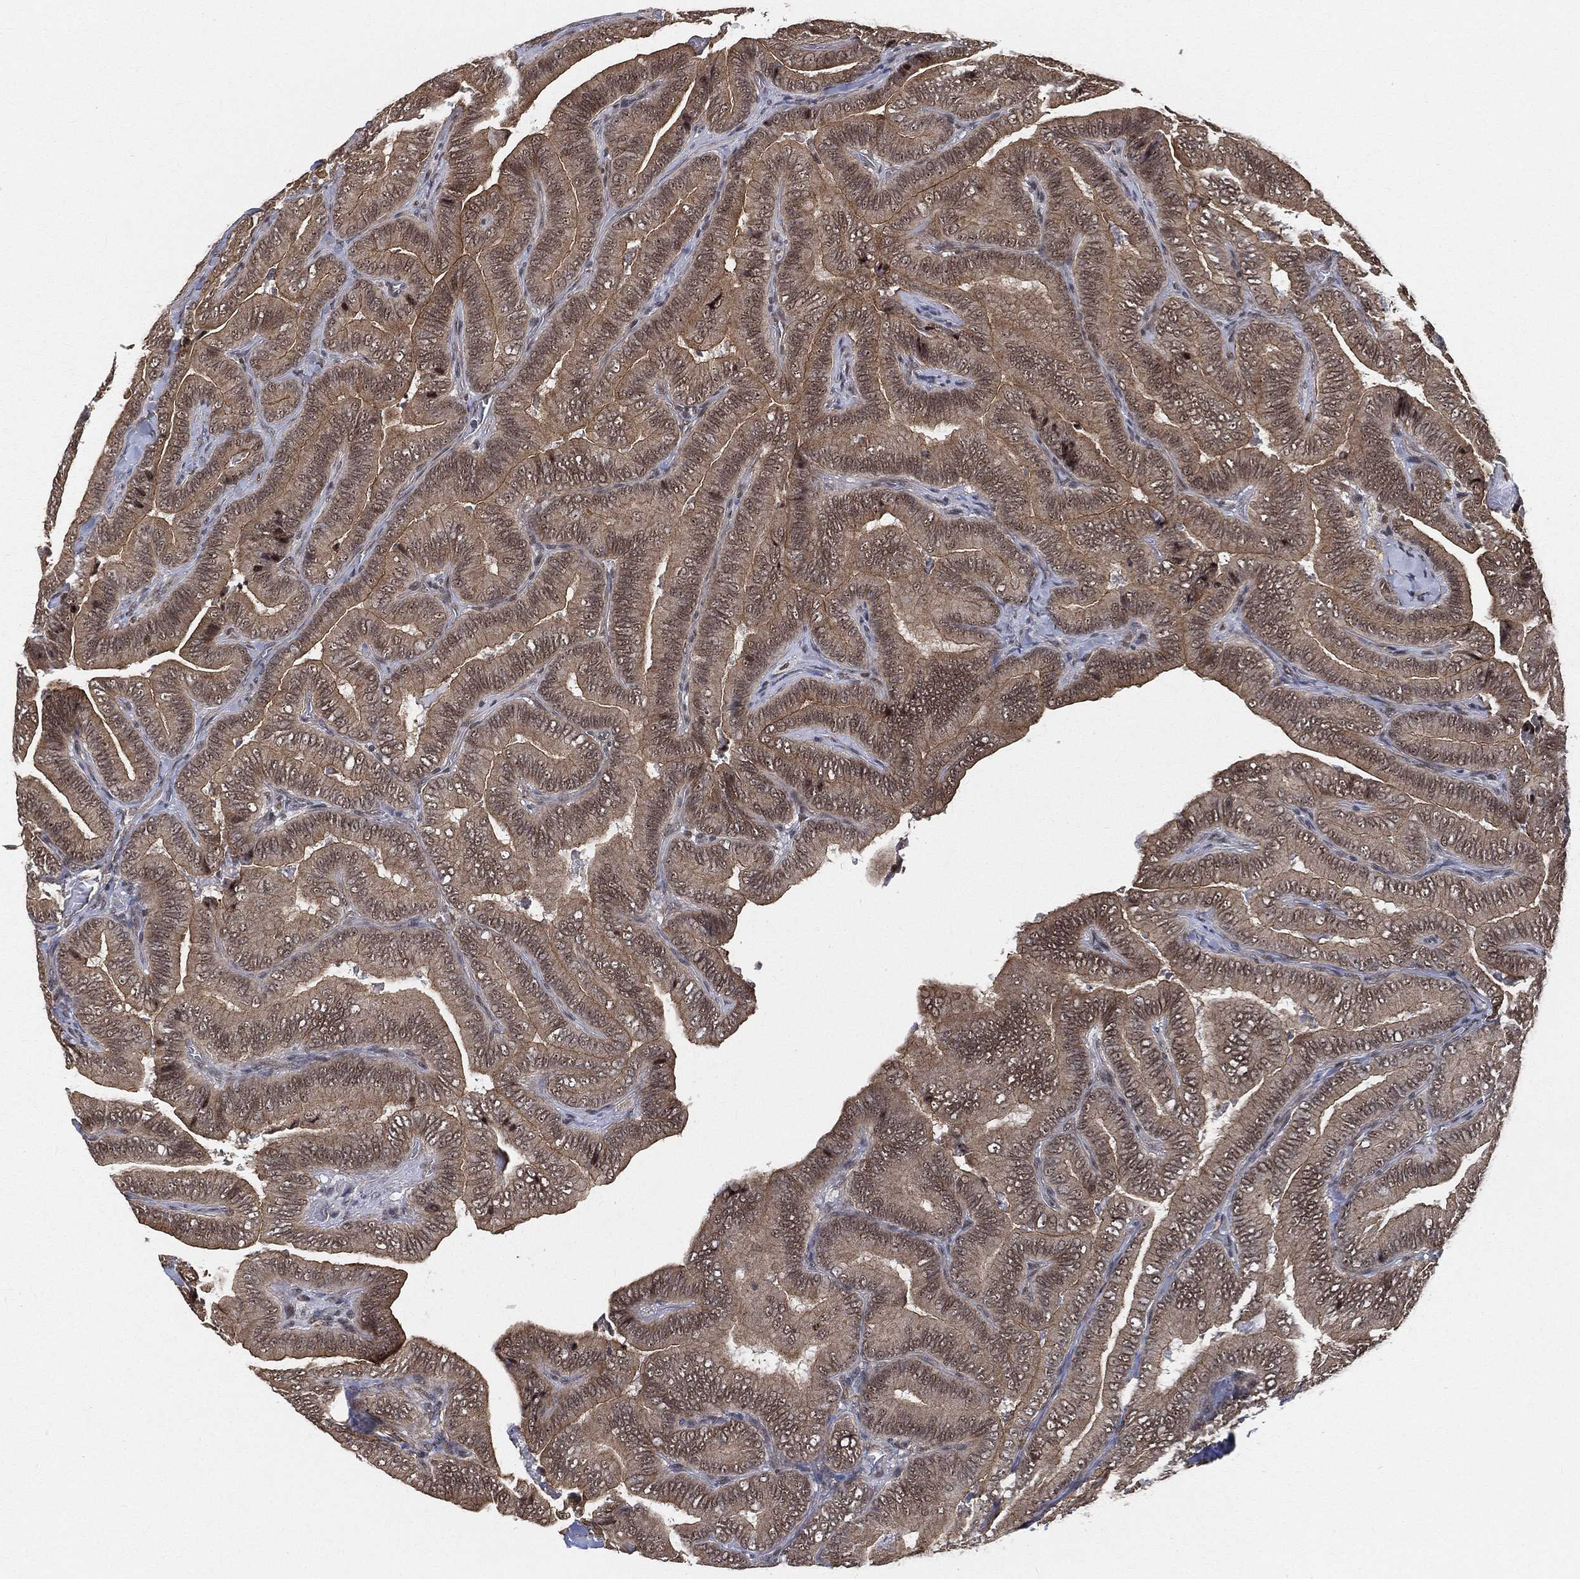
{"staining": {"intensity": "moderate", "quantity": "25%-75%", "location": "cytoplasmic/membranous"}, "tissue": "thyroid cancer", "cell_type": "Tumor cells", "image_type": "cancer", "snomed": [{"axis": "morphology", "description": "Papillary adenocarcinoma, NOS"}, {"axis": "topography", "description": "Thyroid gland"}], "caption": "Immunohistochemical staining of human thyroid cancer shows moderate cytoplasmic/membranous protein expression in about 25%-75% of tumor cells.", "gene": "RSRC2", "patient": {"sex": "male", "age": 61}}